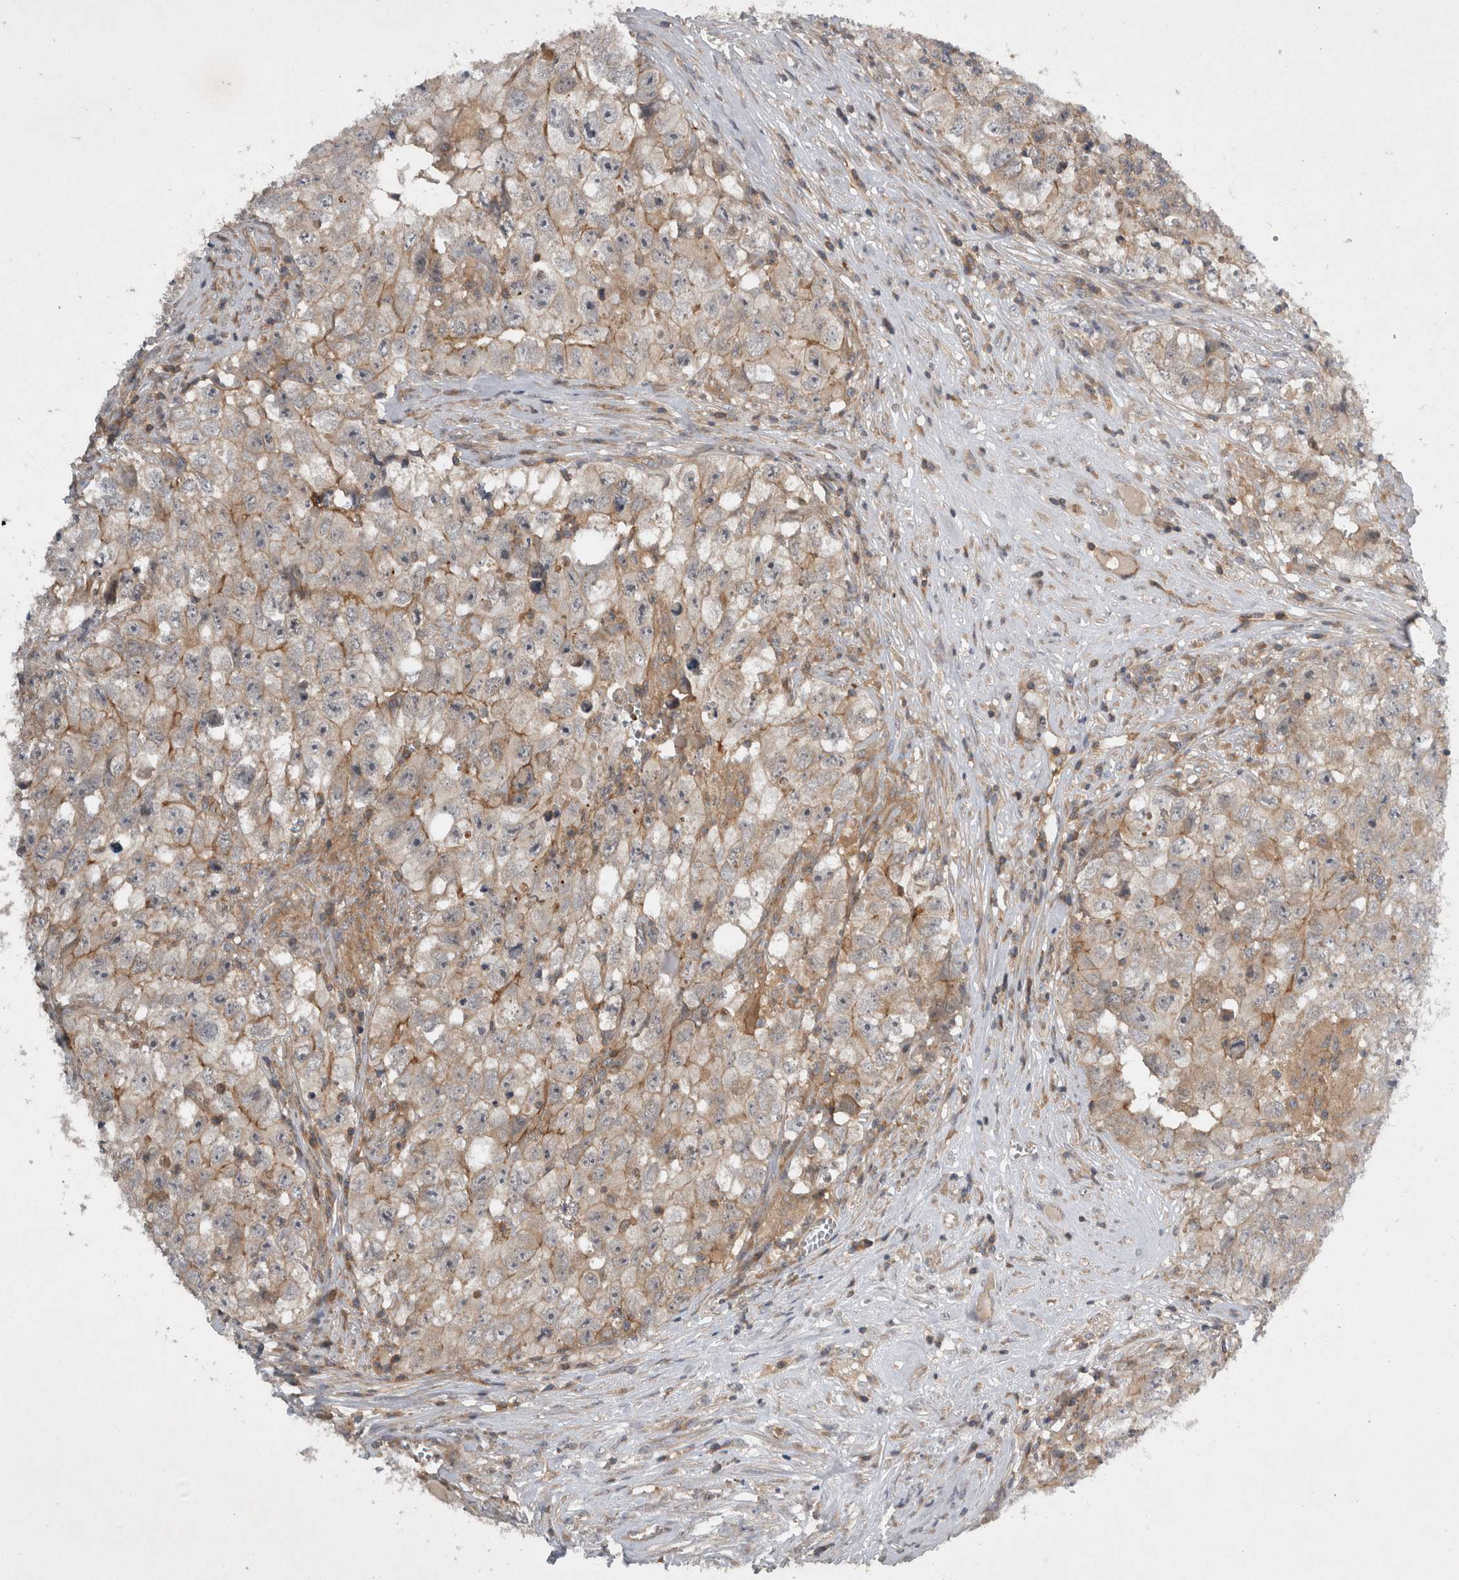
{"staining": {"intensity": "moderate", "quantity": "<25%", "location": "cytoplasmic/membranous"}, "tissue": "testis cancer", "cell_type": "Tumor cells", "image_type": "cancer", "snomed": [{"axis": "morphology", "description": "Seminoma, NOS"}, {"axis": "morphology", "description": "Carcinoma, Embryonal, NOS"}, {"axis": "topography", "description": "Testis"}], "caption": "An IHC histopathology image of neoplastic tissue is shown. Protein staining in brown highlights moderate cytoplasmic/membranous positivity in testis seminoma within tumor cells.", "gene": "SCARA5", "patient": {"sex": "male", "age": 43}}